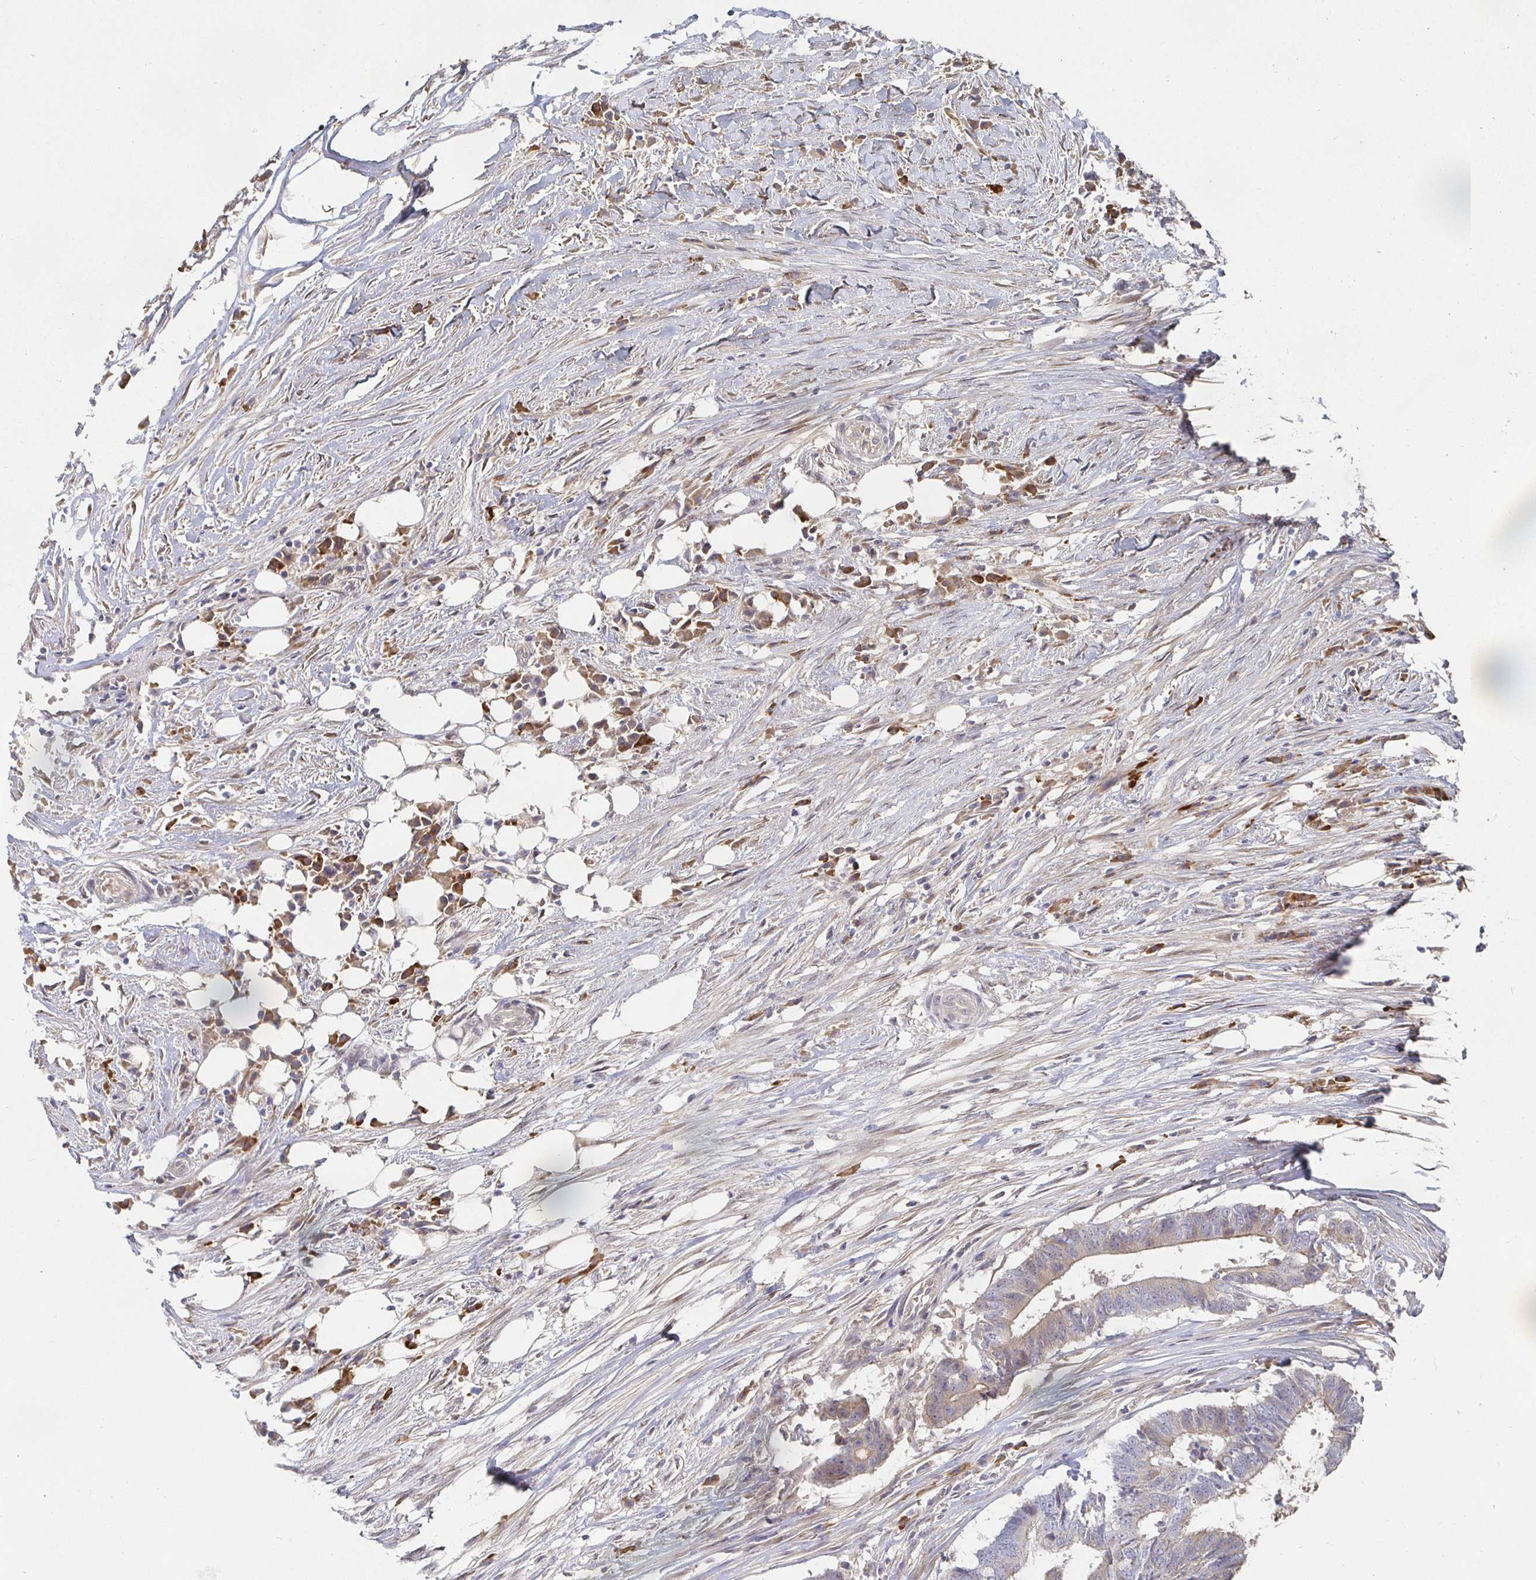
{"staining": {"intensity": "weak", "quantity": "25%-75%", "location": "cytoplasmic/membranous"}, "tissue": "colorectal cancer", "cell_type": "Tumor cells", "image_type": "cancer", "snomed": [{"axis": "morphology", "description": "Adenocarcinoma, NOS"}, {"axis": "topography", "description": "Colon"}], "caption": "Human adenocarcinoma (colorectal) stained with a protein marker shows weak staining in tumor cells.", "gene": "MEIS1", "patient": {"sex": "female", "age": 43}}